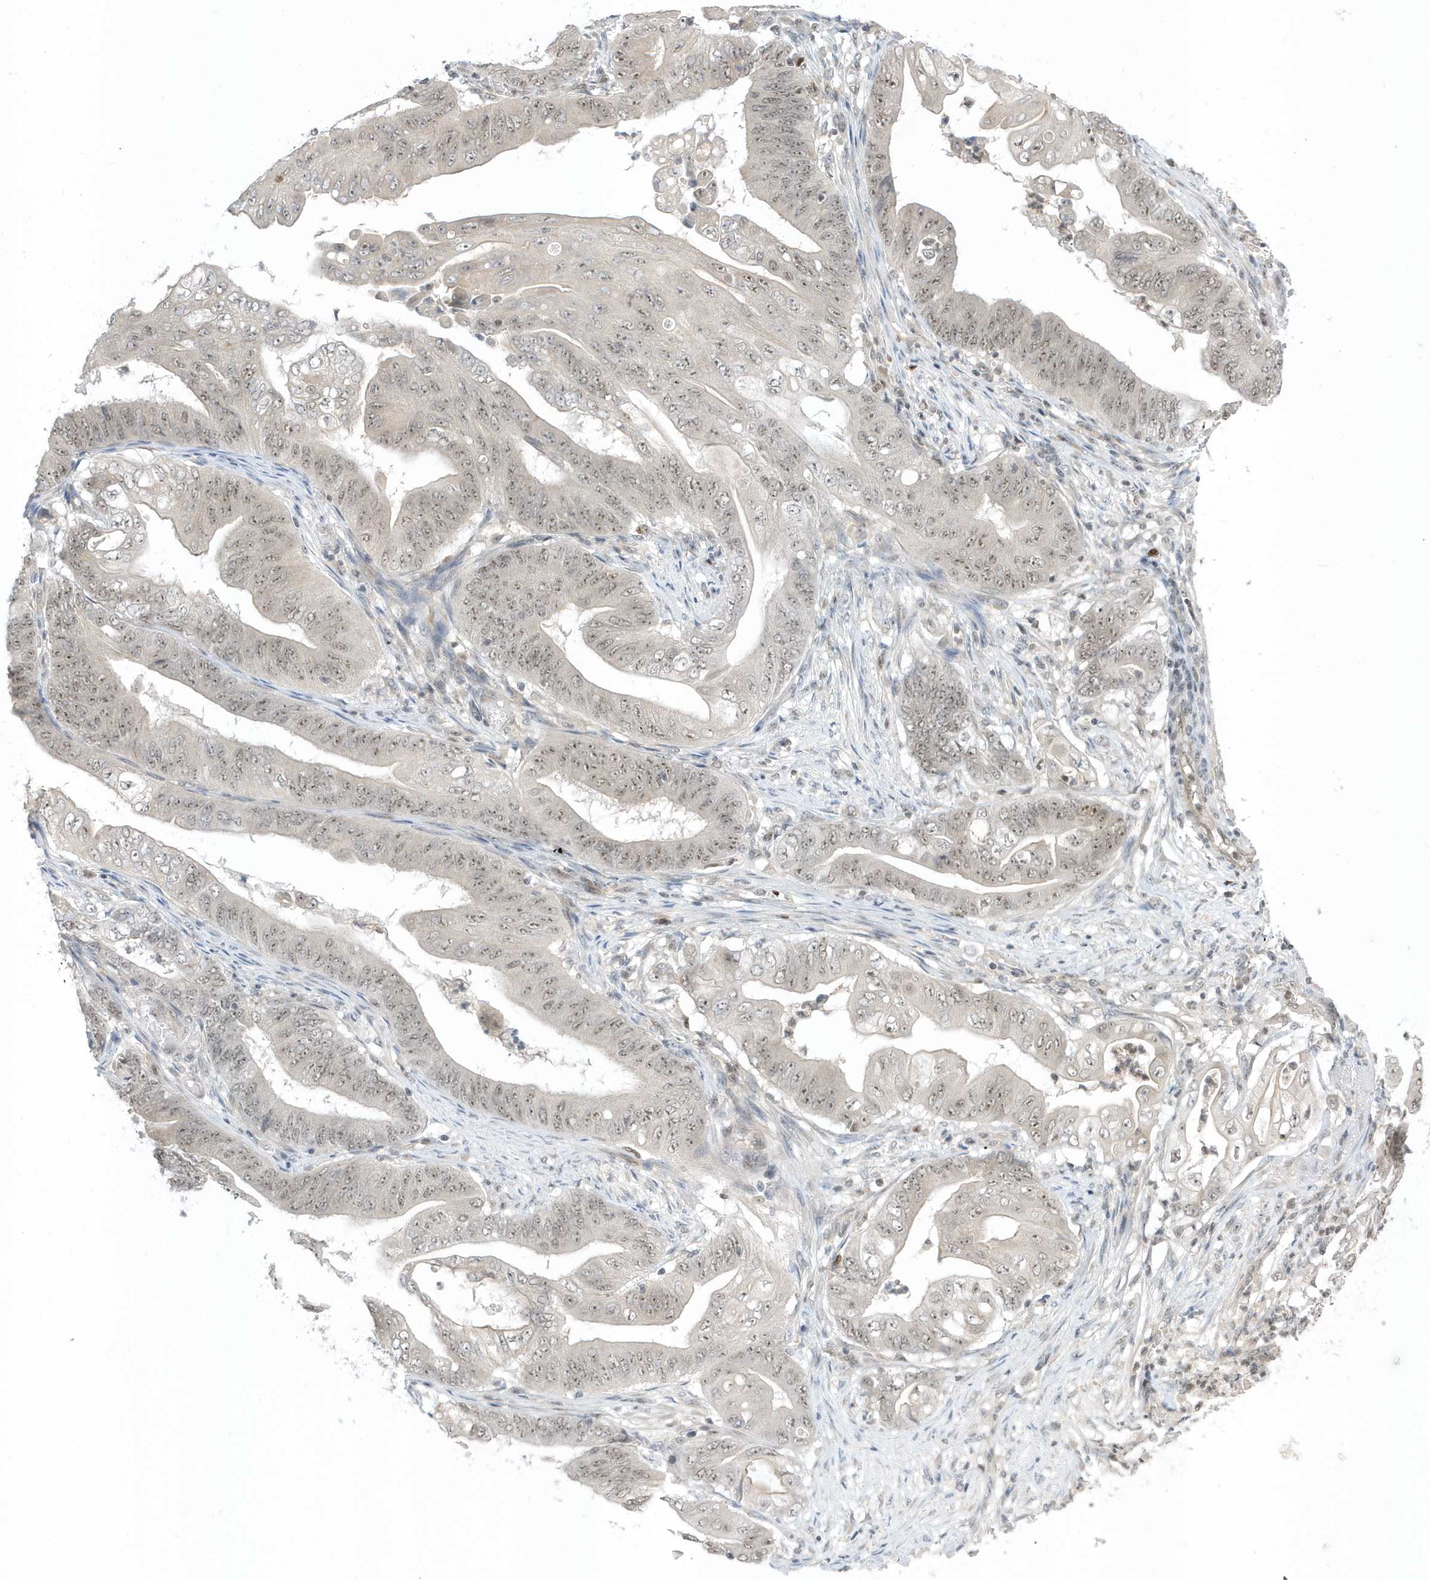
{"staining": {"intensity": "weak", "quantity": "25%-75%", "location": "nuclear"}, "tissue": "stomach cancer", "cell_type": "Tumor cells", "image_type": "cancer", "snomed": [{"axis": "morphology", "description": "Adenocarcinoma, NOS"}, {"axis": "topography", "description": "Stomach"}], "caption": "DAB (3,3'-diaminobenzidine) immunohistochemical staining of human stomach adenocarcinoma shows weak nuclear protein staining in about 25%-75% of tumor cells.", "gene": "ZNF740", "patient": {"sex": "female", "age": 73}}